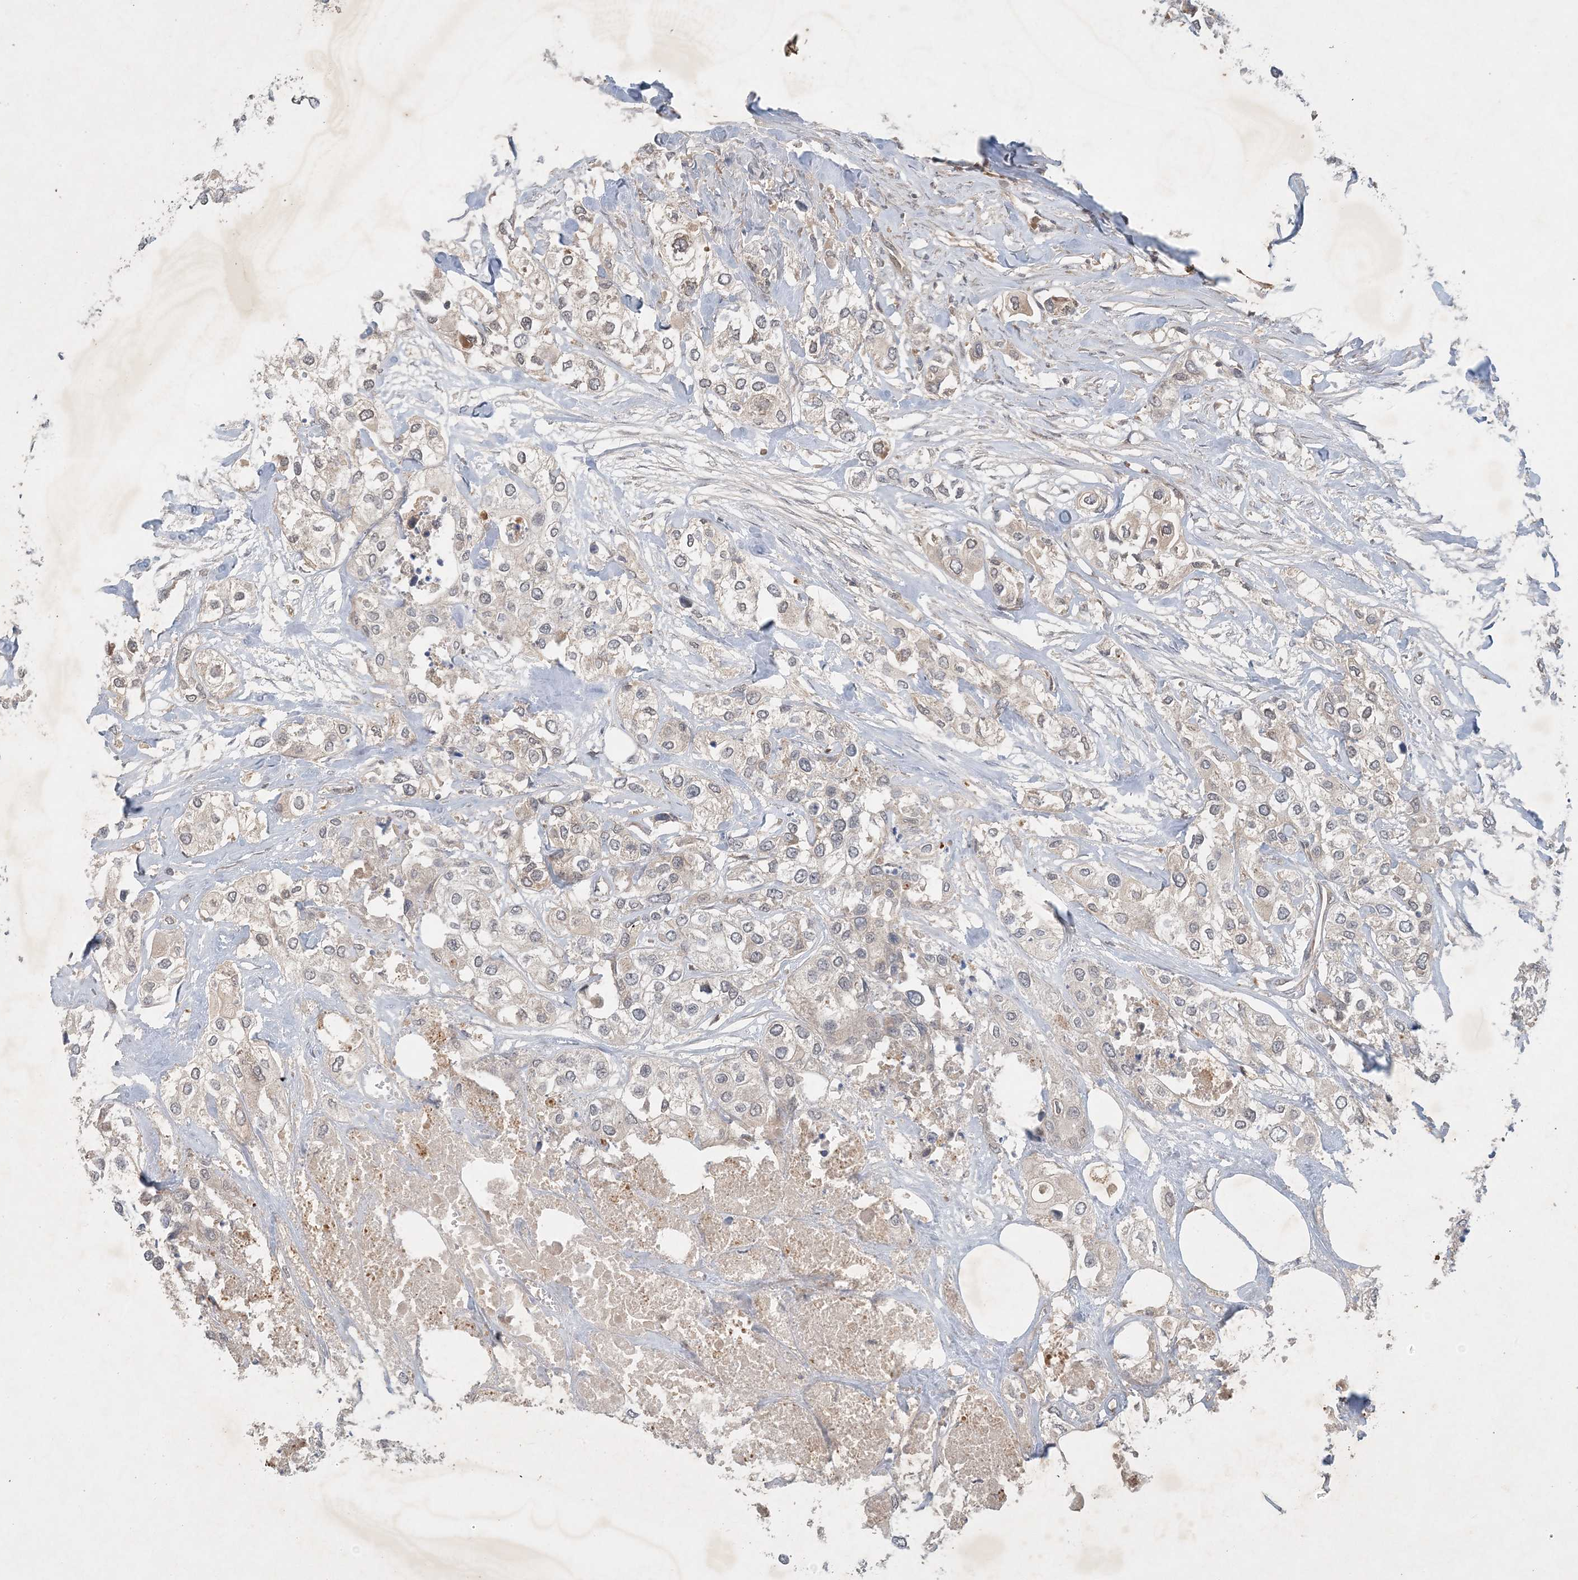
{"staining": {"intensity": "negative", "quantity": "none", "location": "none"}, "tissue": "urothelial cancer", "cell_type": "Tumor cells", "image_type": "cancer", "snomed": [{"axis": "morphology", "description": "Urothelial carcinoma, High grade"}, {"axis": "topography", "description": "Urinary bladder"}], "caption": "An IHC histopathology image of urothelial cancer is shown. There is no staining in tumor cells of urothelial cancer. The staining was performed using DAB (3,3'-diaminobenzidine) to visualize the protein expression in brown, while the nuclei were stained in blue with hematoxylin (Magnification: 20x).", "gene": "ZCCHC4", "patient": {"sex": "male", "age": 64}}